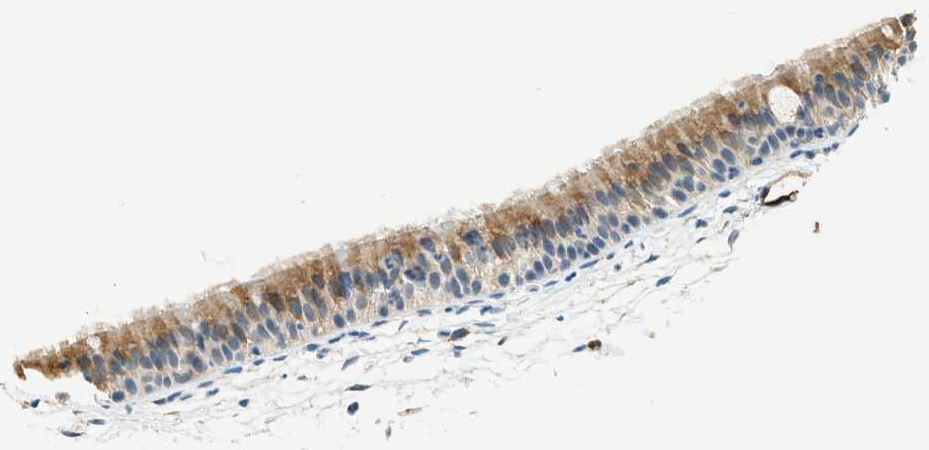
{"staining": {"intensity": "moderate", "quantity": "25%-75%", "location": "cytoplasmic/membranous"}, "tissue": "nasopharynx", "cell_type": "Respiratory epithelial cells", "image_type": "normal", "snomed": [{"axis": "morphology", "description": "Normal tissue, NOS"}, {"axis": "topography", "description": "Nasopharynx"}], "caption": "A high-resolution image shows immunohistochemistry (IHC) staining of benign nasopharynx, which exhibits moderate cytoplasmic/membranous staining in about 25%-75% of respiratory epithelial cells.", "gene": "CYTH2", "patient": {"sex": "female", "age": 54}}